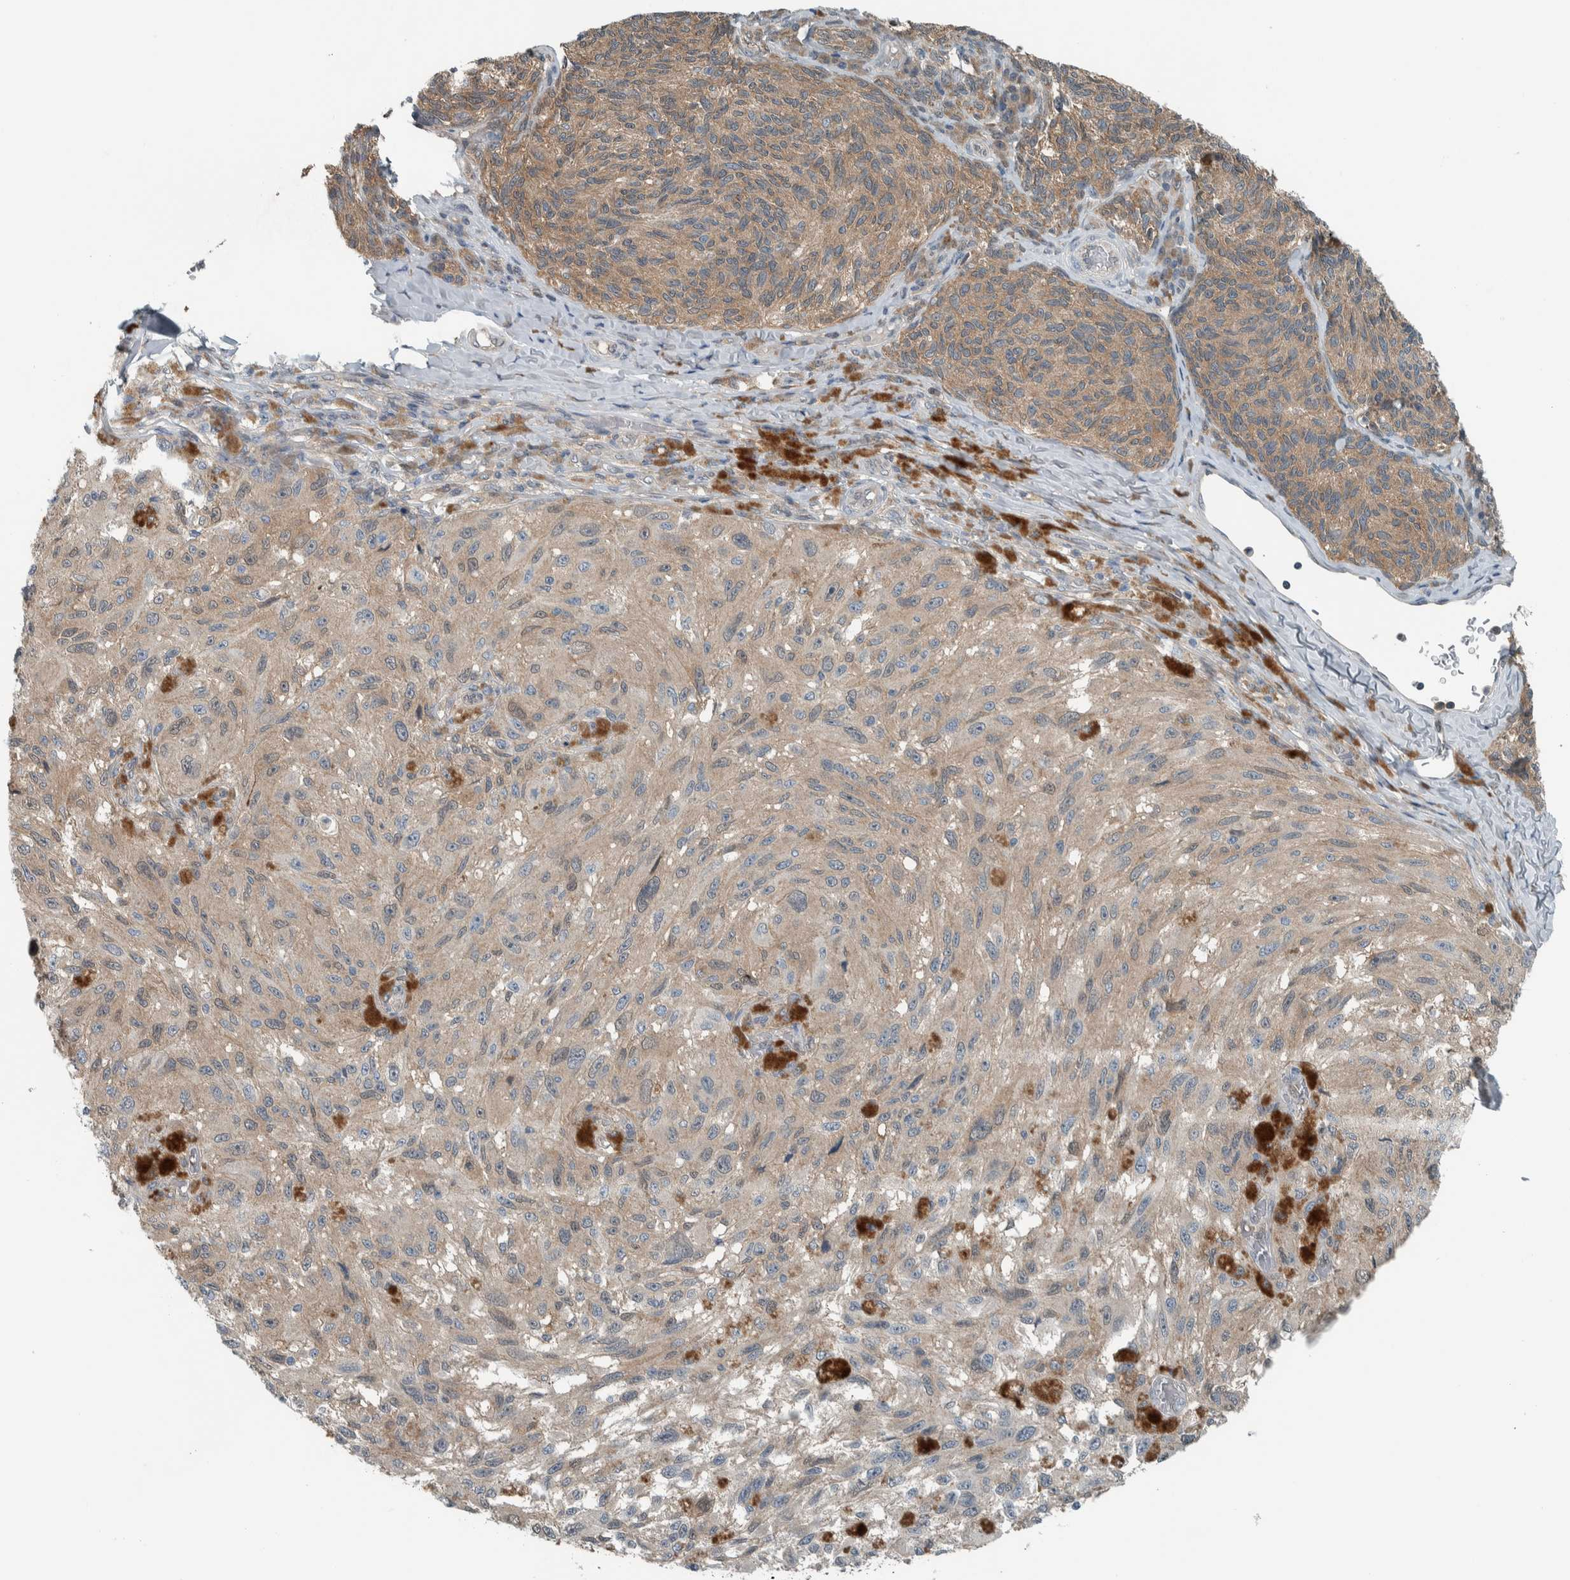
{"staining": {"intensity": "weak", "quantity": ">75%", "location": "cytoplasmic/membranous"}, "tissue": "melanoma", "cell_type": "Tumor cells", "image_type": "cancer", "snomed": [{"axis": "morphology", "description": "Malignant melanoma, NOS"}, {"axis": "topography", "description": "Skin"}], "caption": "Immunohistochemical staining of malignant melanoma exhibits weak cytoplasmic/membranous protein staining in about >75% of tumor cells.", "gene": "ALAD", "patient": {"sex": "female", "age": 73}}